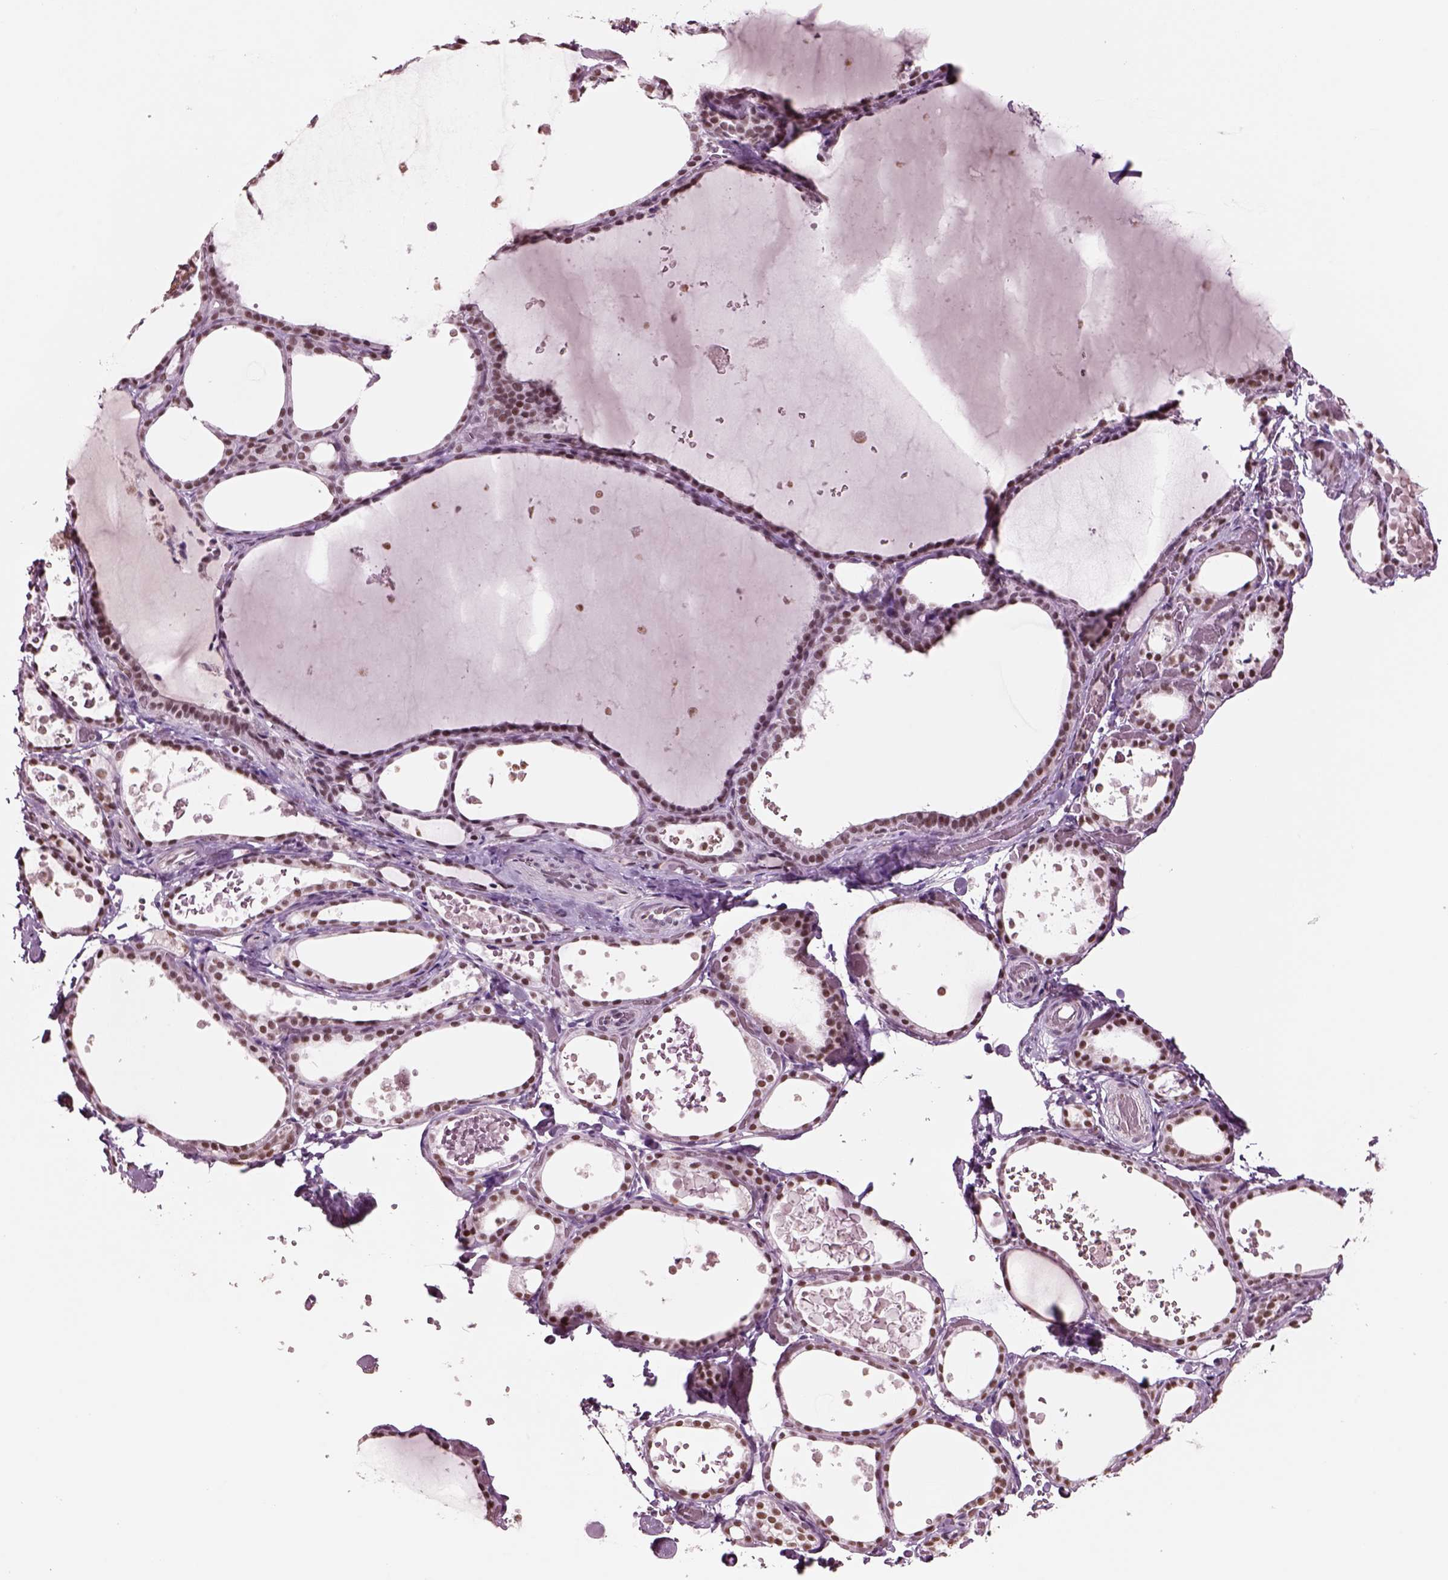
{"staining": {"intensity": "moderate", "quantity": "25%-75%", "location": "nuclear"}, "tissue": "thyroid gland", "cell_type": "Glandular cells", "image_type": "normal", "snomed": [{"axis": "morphology", "description": "Normal tissue, NOS"}, {"axis": "topography", "description": "Thyroid gland"}], "caption": "DAB (3,3'-diaminobenzidine) immunohistochemical staining of unremarkable thyroid gland reveals moderate nuclear protein expression in about 25%-75% of glandular cells. The protein is shown in brown color, while the nuclei are stained blue.", "gene": "SEPHS1", "patient": {"sex": "female", "age": 56}}